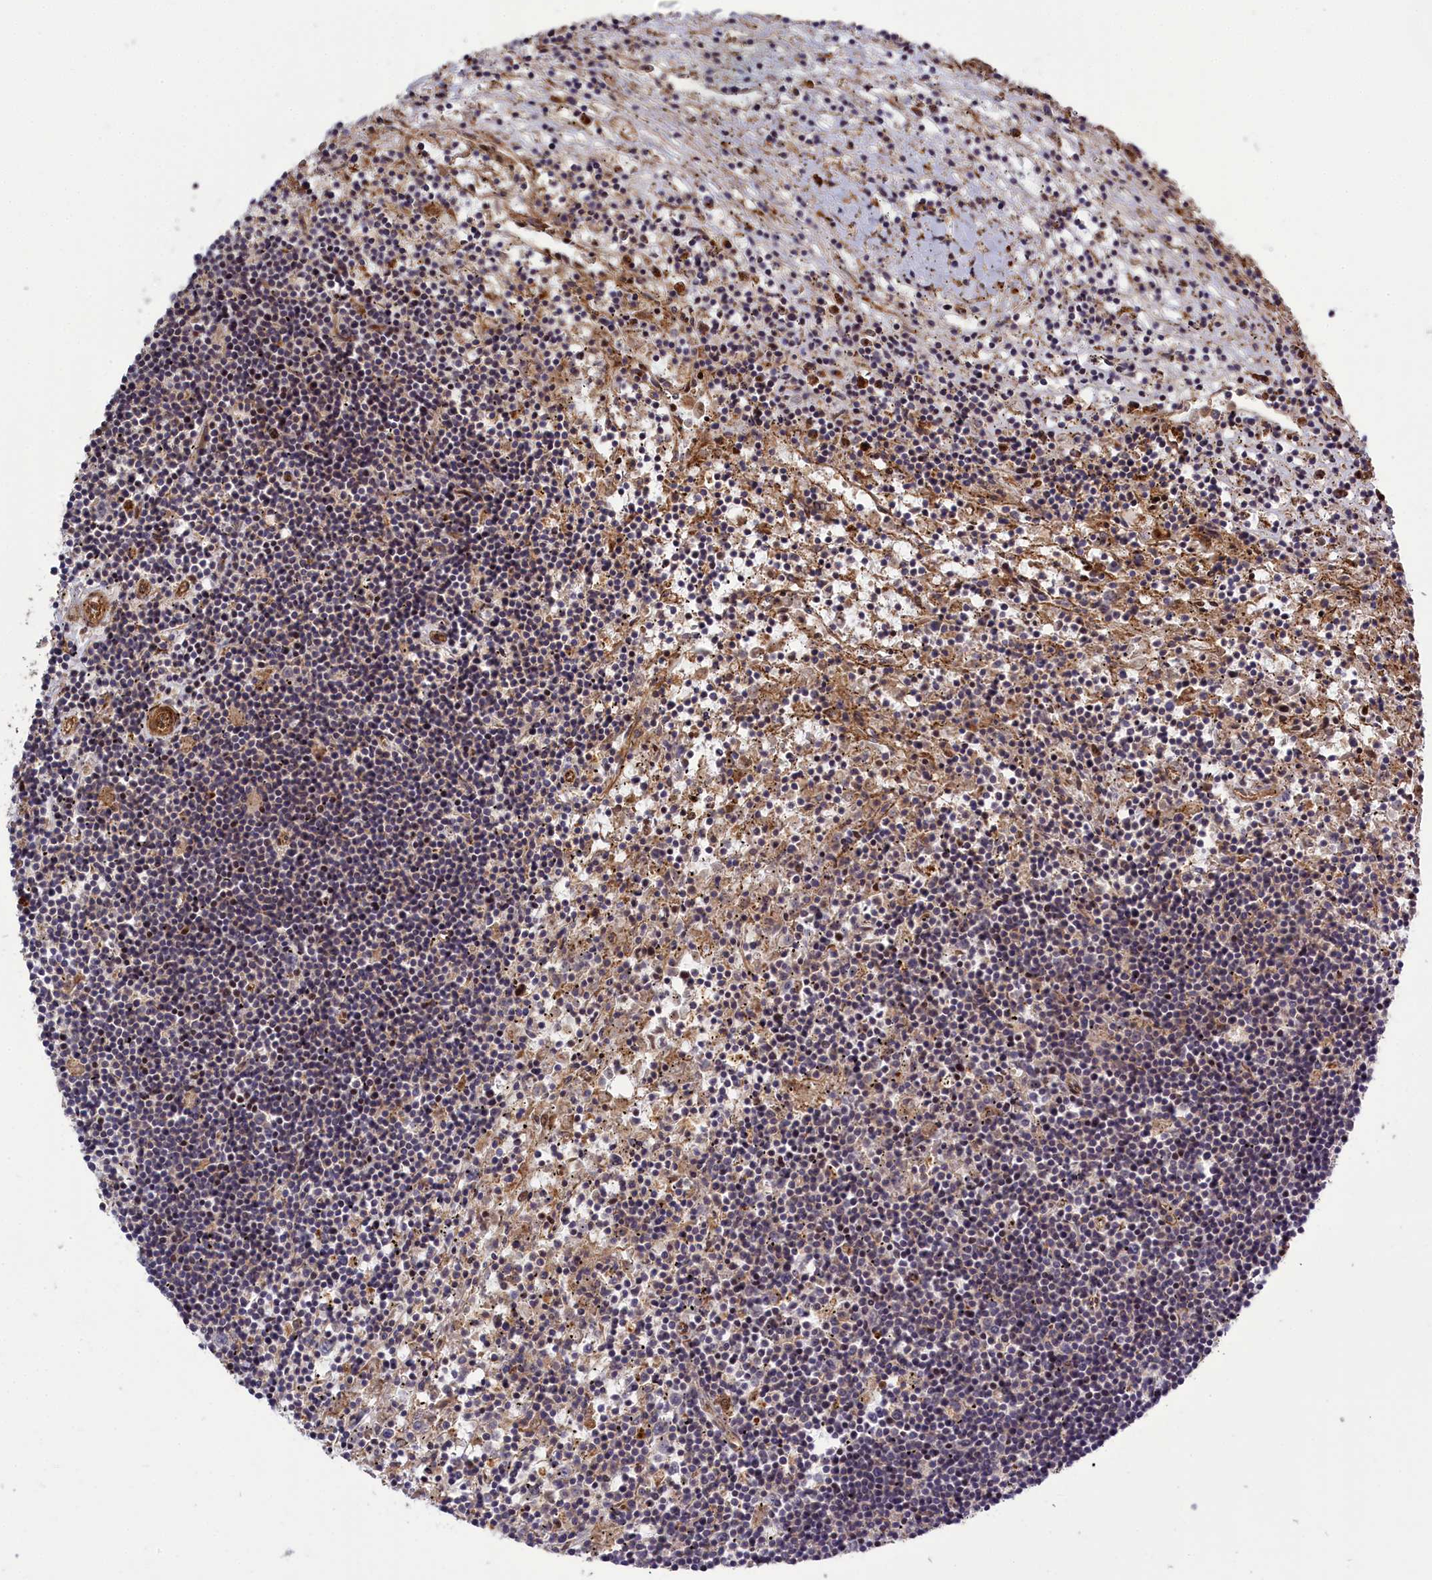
{"staining": {"intensity": "weak", "quantity": "<25%", "location": "cytoplasmic/membranous"}, "tissue": "lymphoma", "cell_type": "Tumor cells", "image_type": "cancer", "snomed": [{"axis": "morphology", "description": "Malignant lymphoma, non-Hodgkin's type, Low grade"}, {"axis": "topography", "description": "Spleen"}], "caption": "Immunohistochemistry of malignant lymphoma, non-Hodgkin's type (low-grade) shows no staining in tumor cells. (Immunohistochemistry, brightfield microscopy, high magnification).", "gene": "DDX60L", "patient": {"sex": "male", "age": 76}}